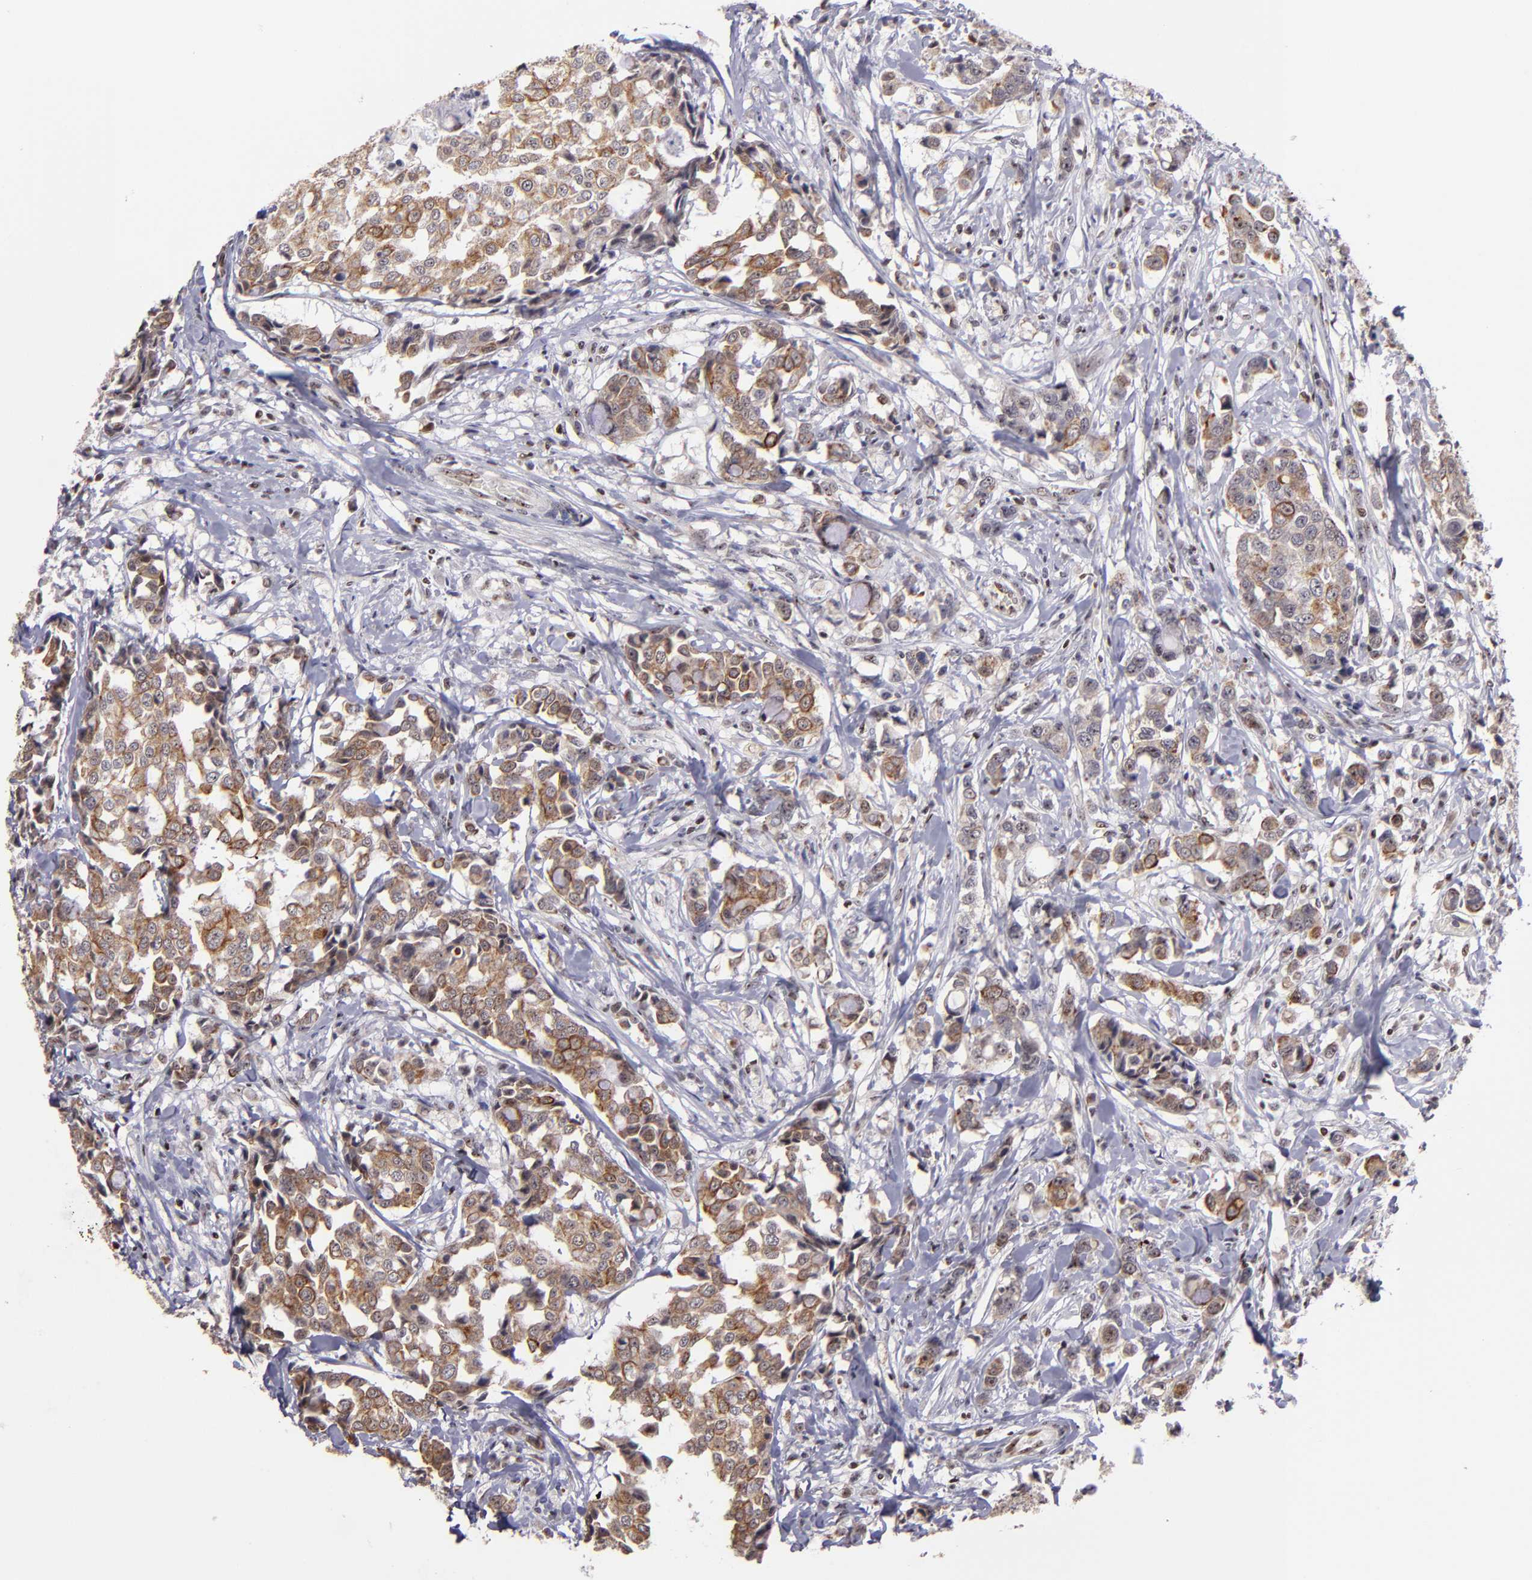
{"staining": {"intensity": "moderate", "quantity": ">75%", "location": "cytoplasmic/membranous,nuclear"}, "tissue": "breast cancer", "cell_type": "Tumor cells", "image_type": "cancer", "snomed": [{"axis": "morphology", "description": "Duct carcinoma"}, {"axis": "topography", "description": "Breast"}], "caption": "High-magnification brightfield microscopy of breast cancer stained with DAB (3,3'-diaminobenzidine) (brown) and counterstained with hematoxylin (blue). tumor cells exhibit moderate cytoplasmic/membranous and nuclear expression is appreciated in approximately>75% of cells. The staining is performed using DAB (3,3'-diaminobenzidine) brown chromogen to label protein expression. The nuclei are counter-stained blue using hematoxylin.", "gene": "DDX24", "patient": {"sex": "female", "age": 27}}